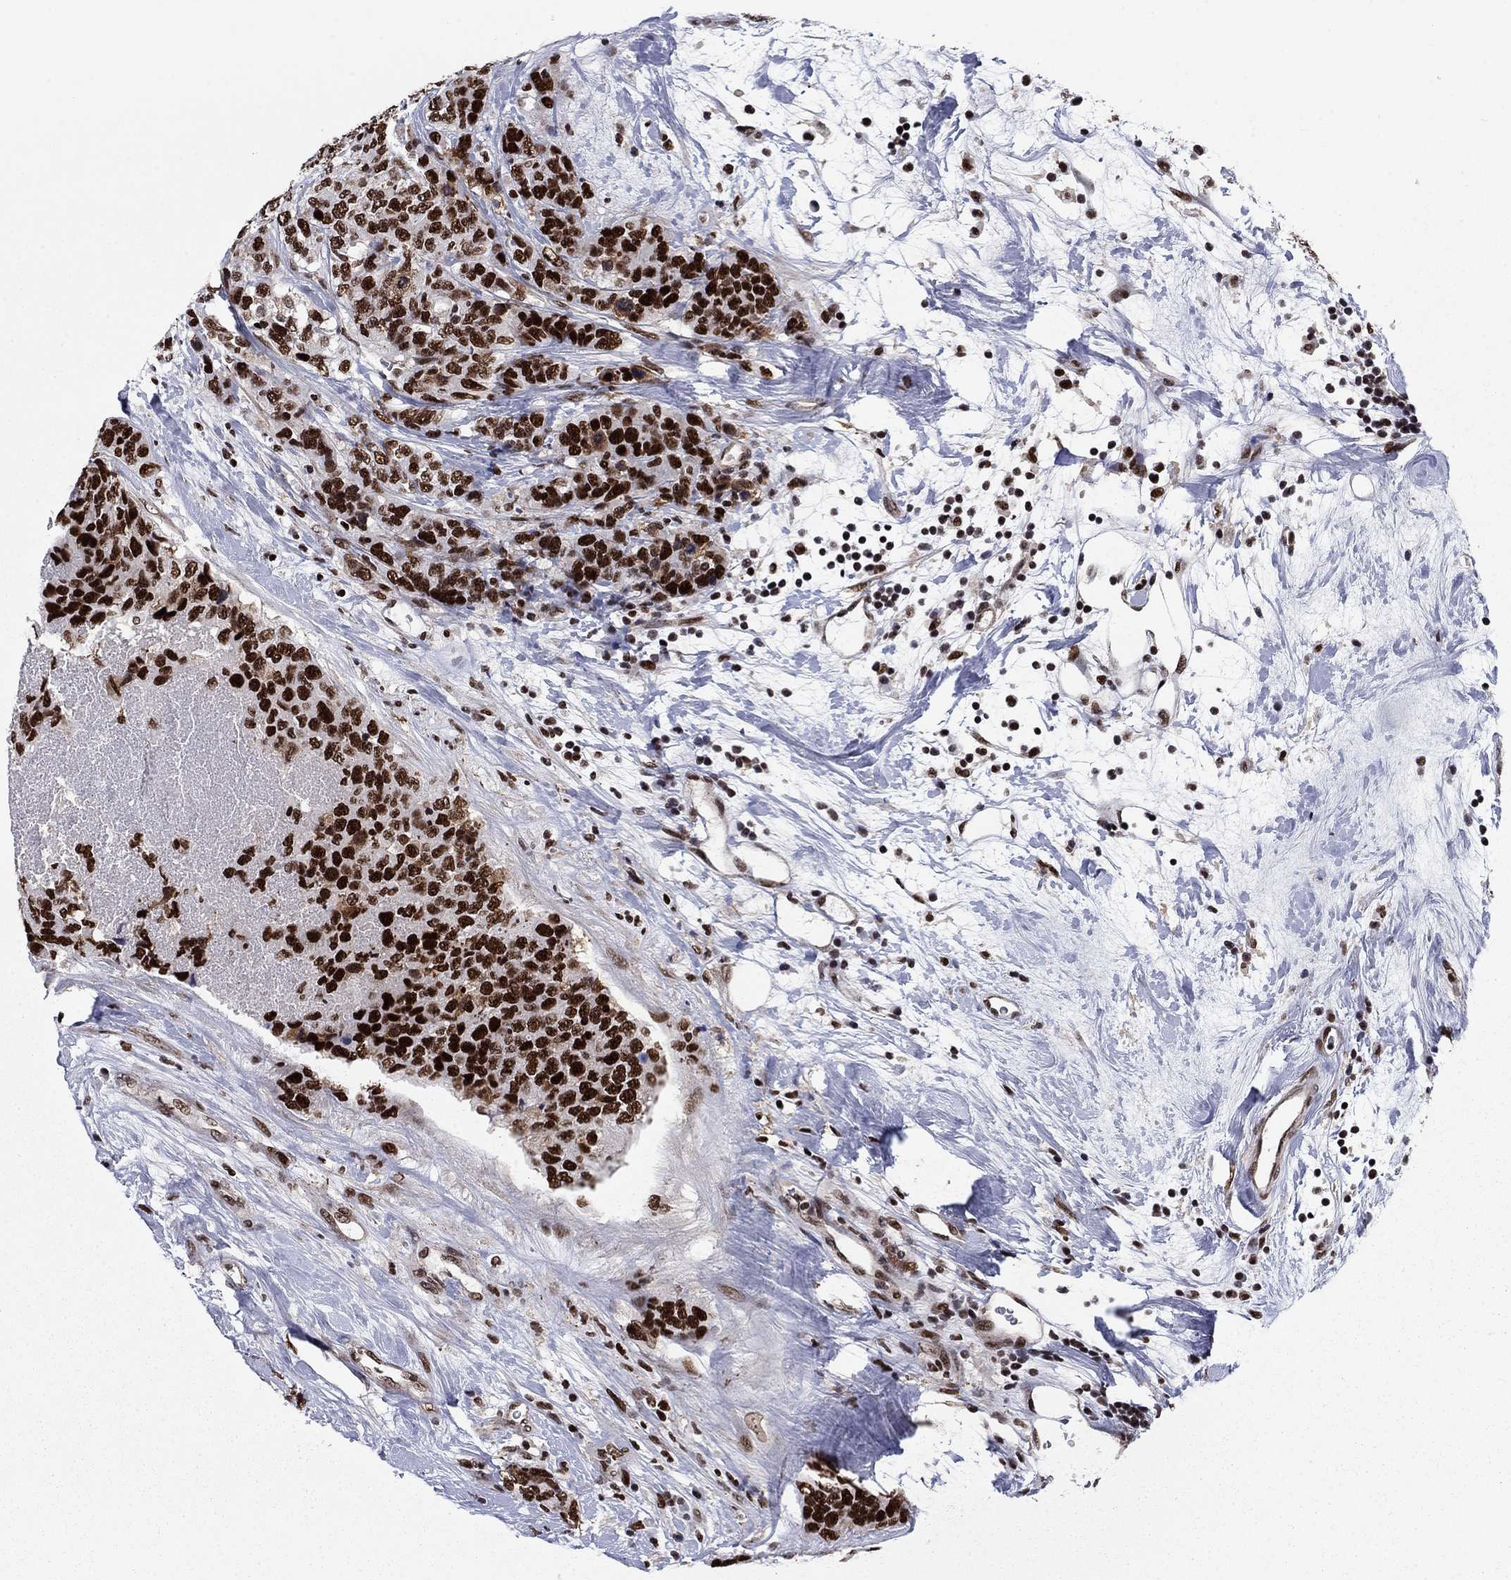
{"staining": {"intensity": "strong", "quantity": ">75%", "location": "nuclear"}, "tissue": "breast cancer", "cell_type": "Tumor cells", "image_type": "cancer", "snomed": [{"axis": "morphology", "description": "Lobular carcinoma"}, {"axis": "topography", "description": "Breast"}], "caption": "Protein staining of breast cancer (lobular carcinoma) tissue shows strong nuclear staining in about >75% of tumor cells. Nuclei are stained in blue.", "gene": "RPRD1B", "patient": {"sex": "female", "age": 59}}